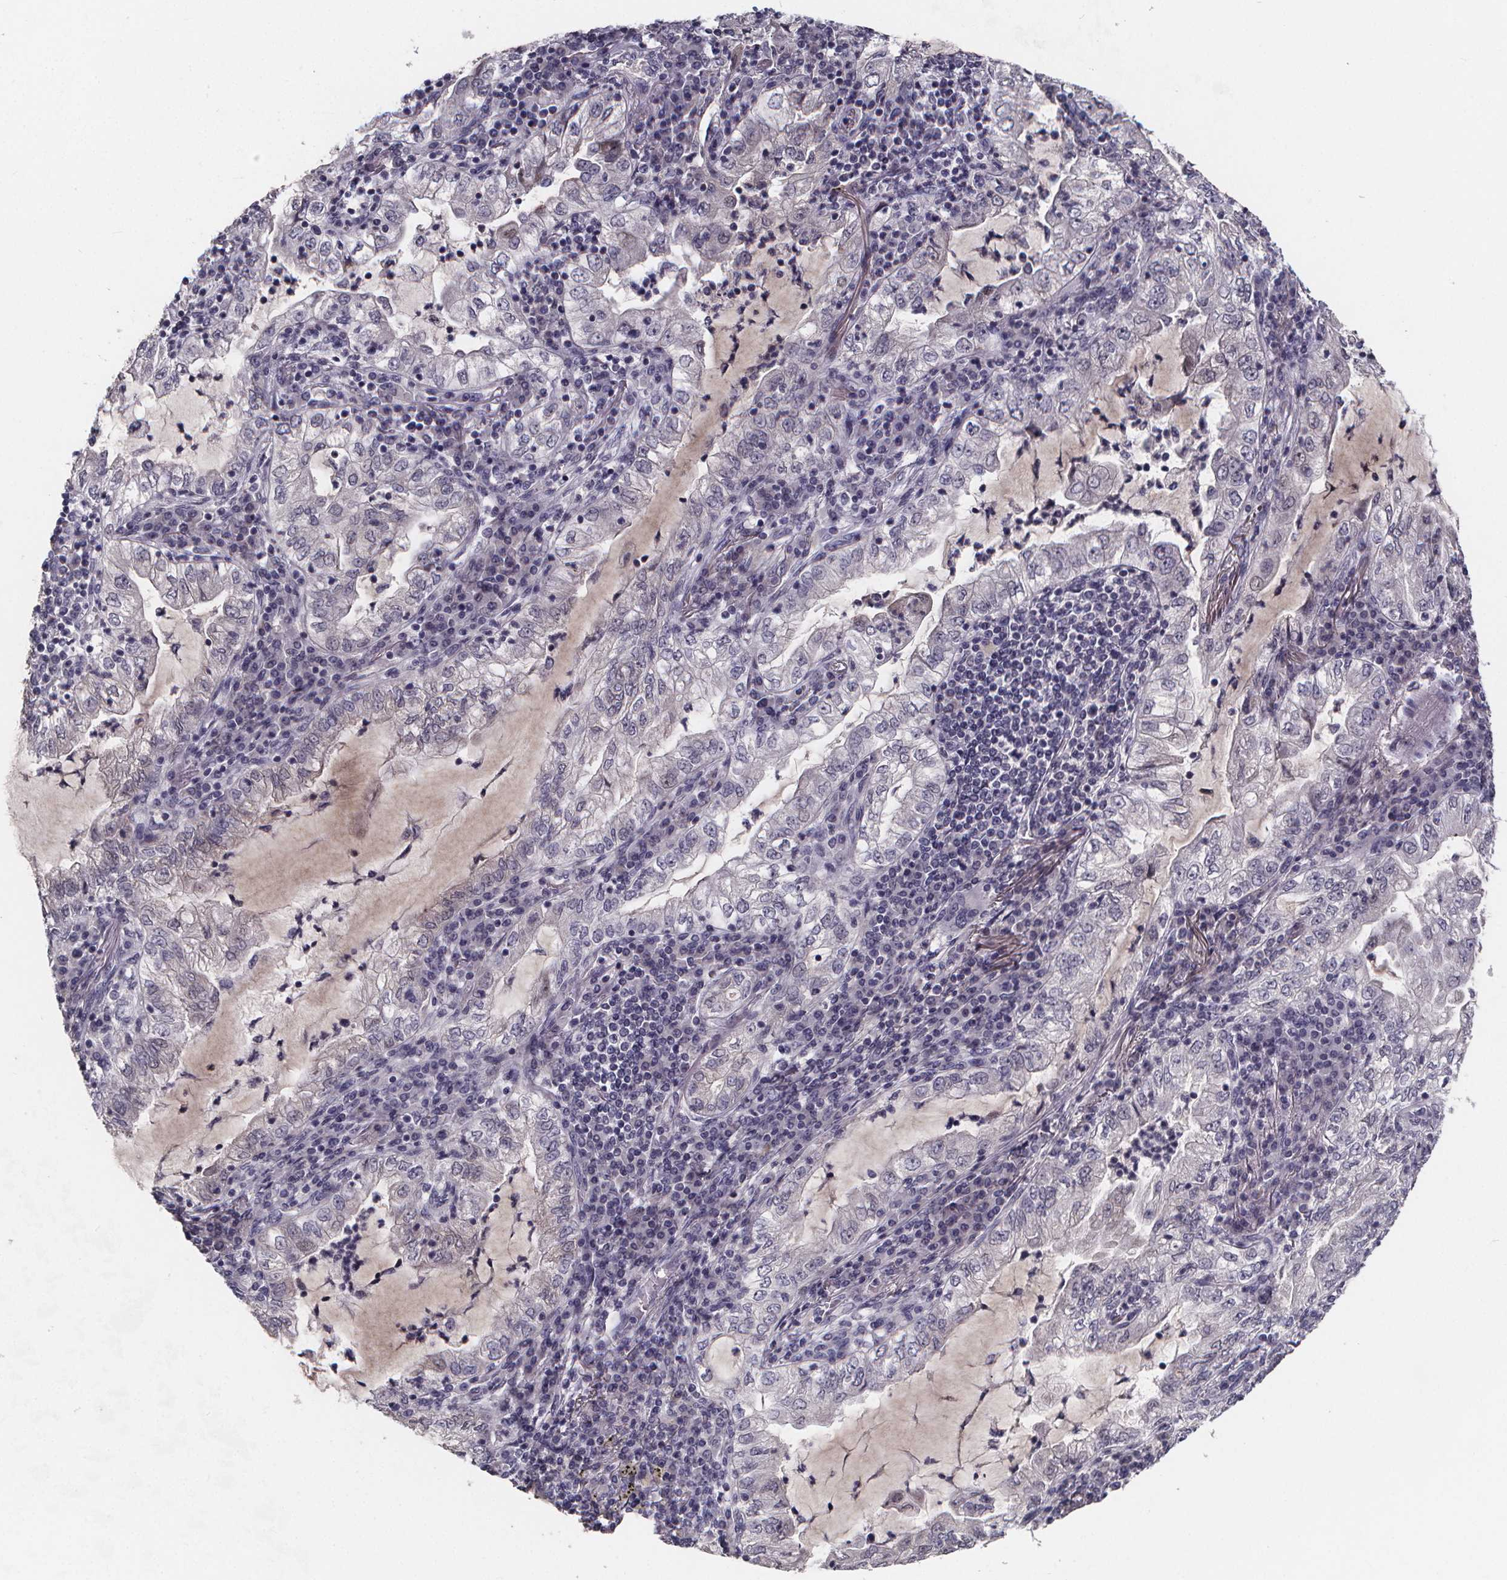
{"staining": {"intensity": "negative", "quantity": "none", "location": "none"}, "tissue": "lung cancer", "cell_type": "Tumor cells", "image_type": "cancer", "snomed": [{"axis": "morphology", "description": "Adenocarcinoma, NOS"}, {"axis": "topography", "description": "Lung"}], "caption": "This is an immunohistochemistry histopathology image of human lung cancer. There is no positivity in tumor cells.", "gene": "AGT", "patient": {"sex": "female", "age": 73}}